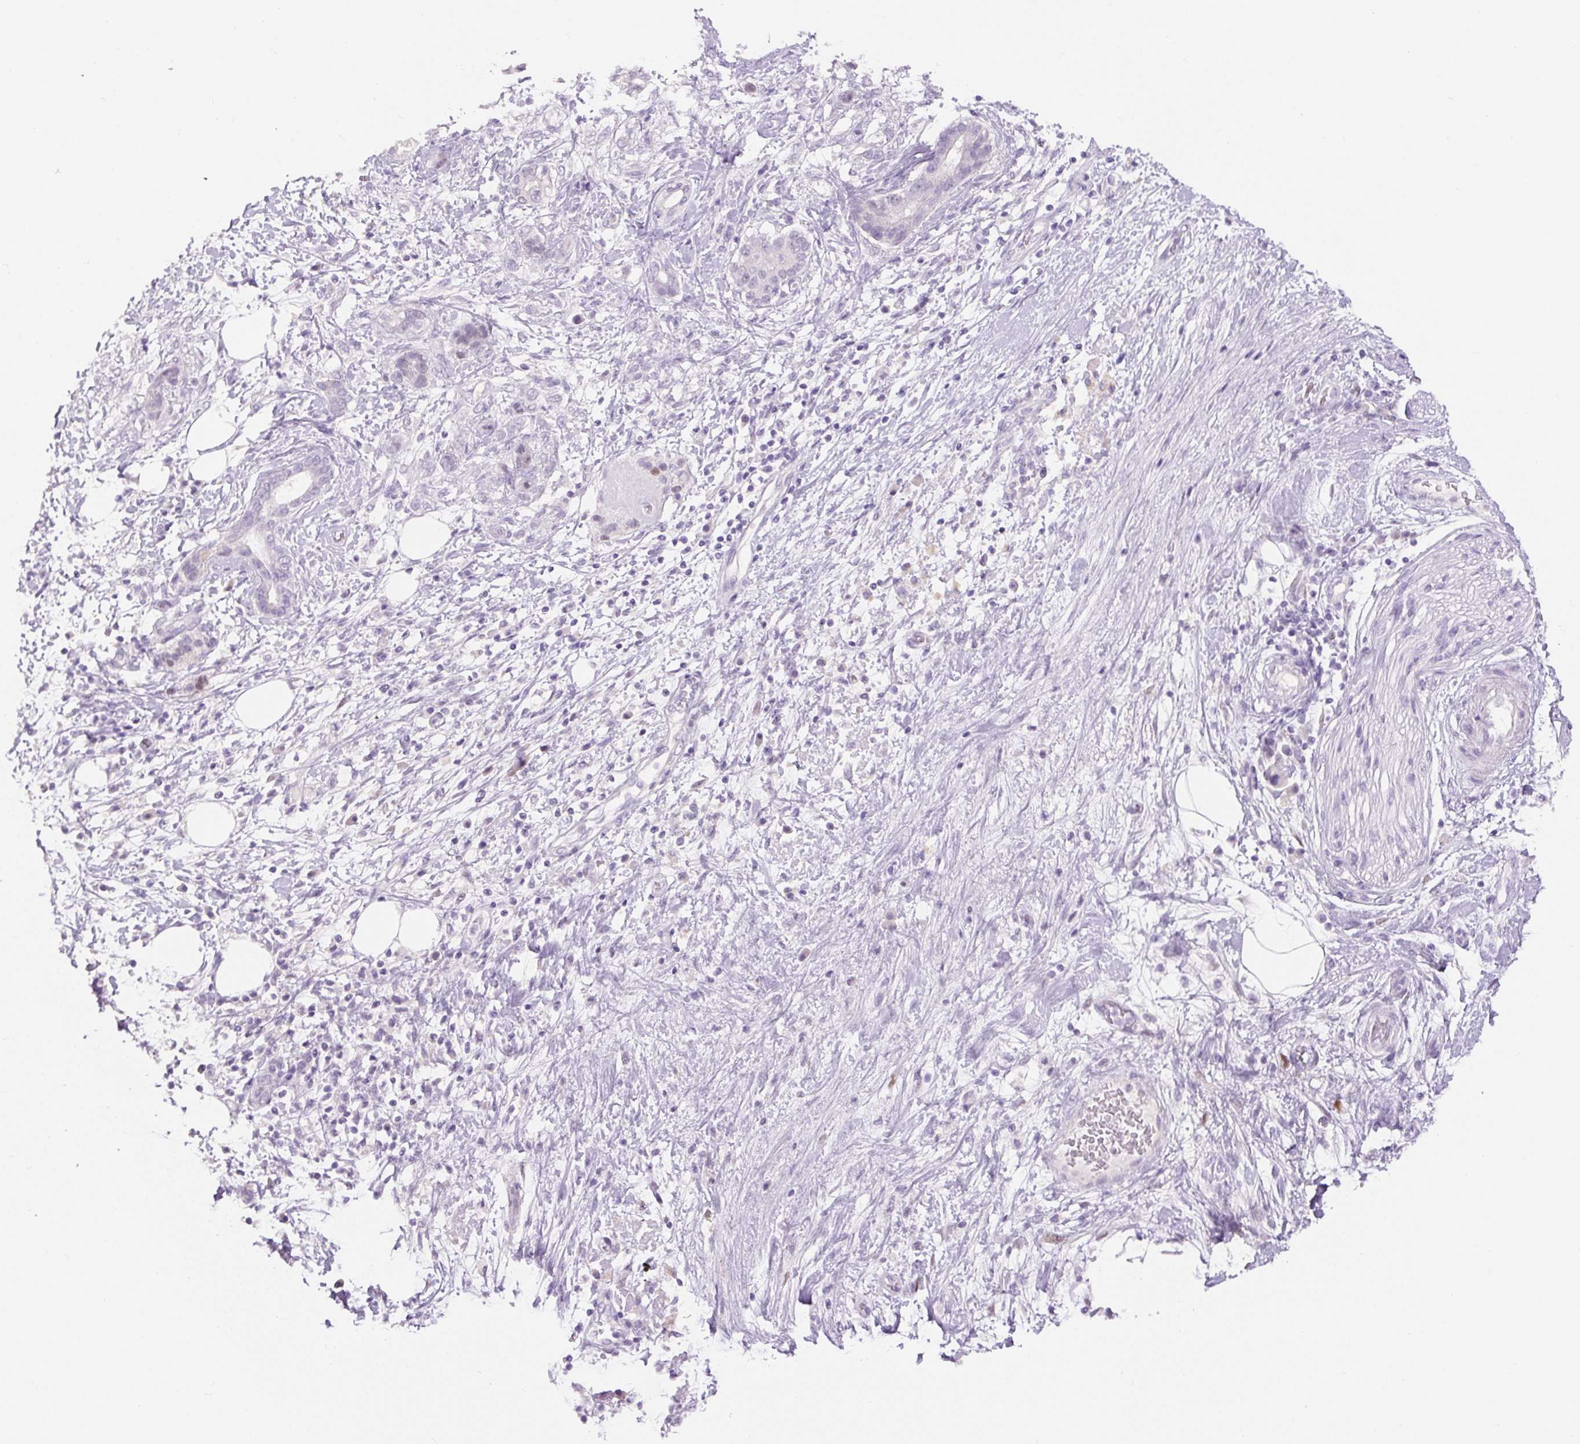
{"staining": {"intensity": "negative", "quantity": "none", "location": "none"}, "tissue": "pancreatic cancer", "cell_type": "Tumor cells", "image_type": "cancer", "snomed": [{"axis": "morphology", "description": "Adenocarcinoma, NOS"}, {"axis": "topography", "description": "Pancreas"}], "caption": "This is an immunohistochemistry image of pancreatic adenocarcinoma. There is no expression in tumor cells.", "gene": "SIX1", "patient": {"sex": "female", "age": 73}}